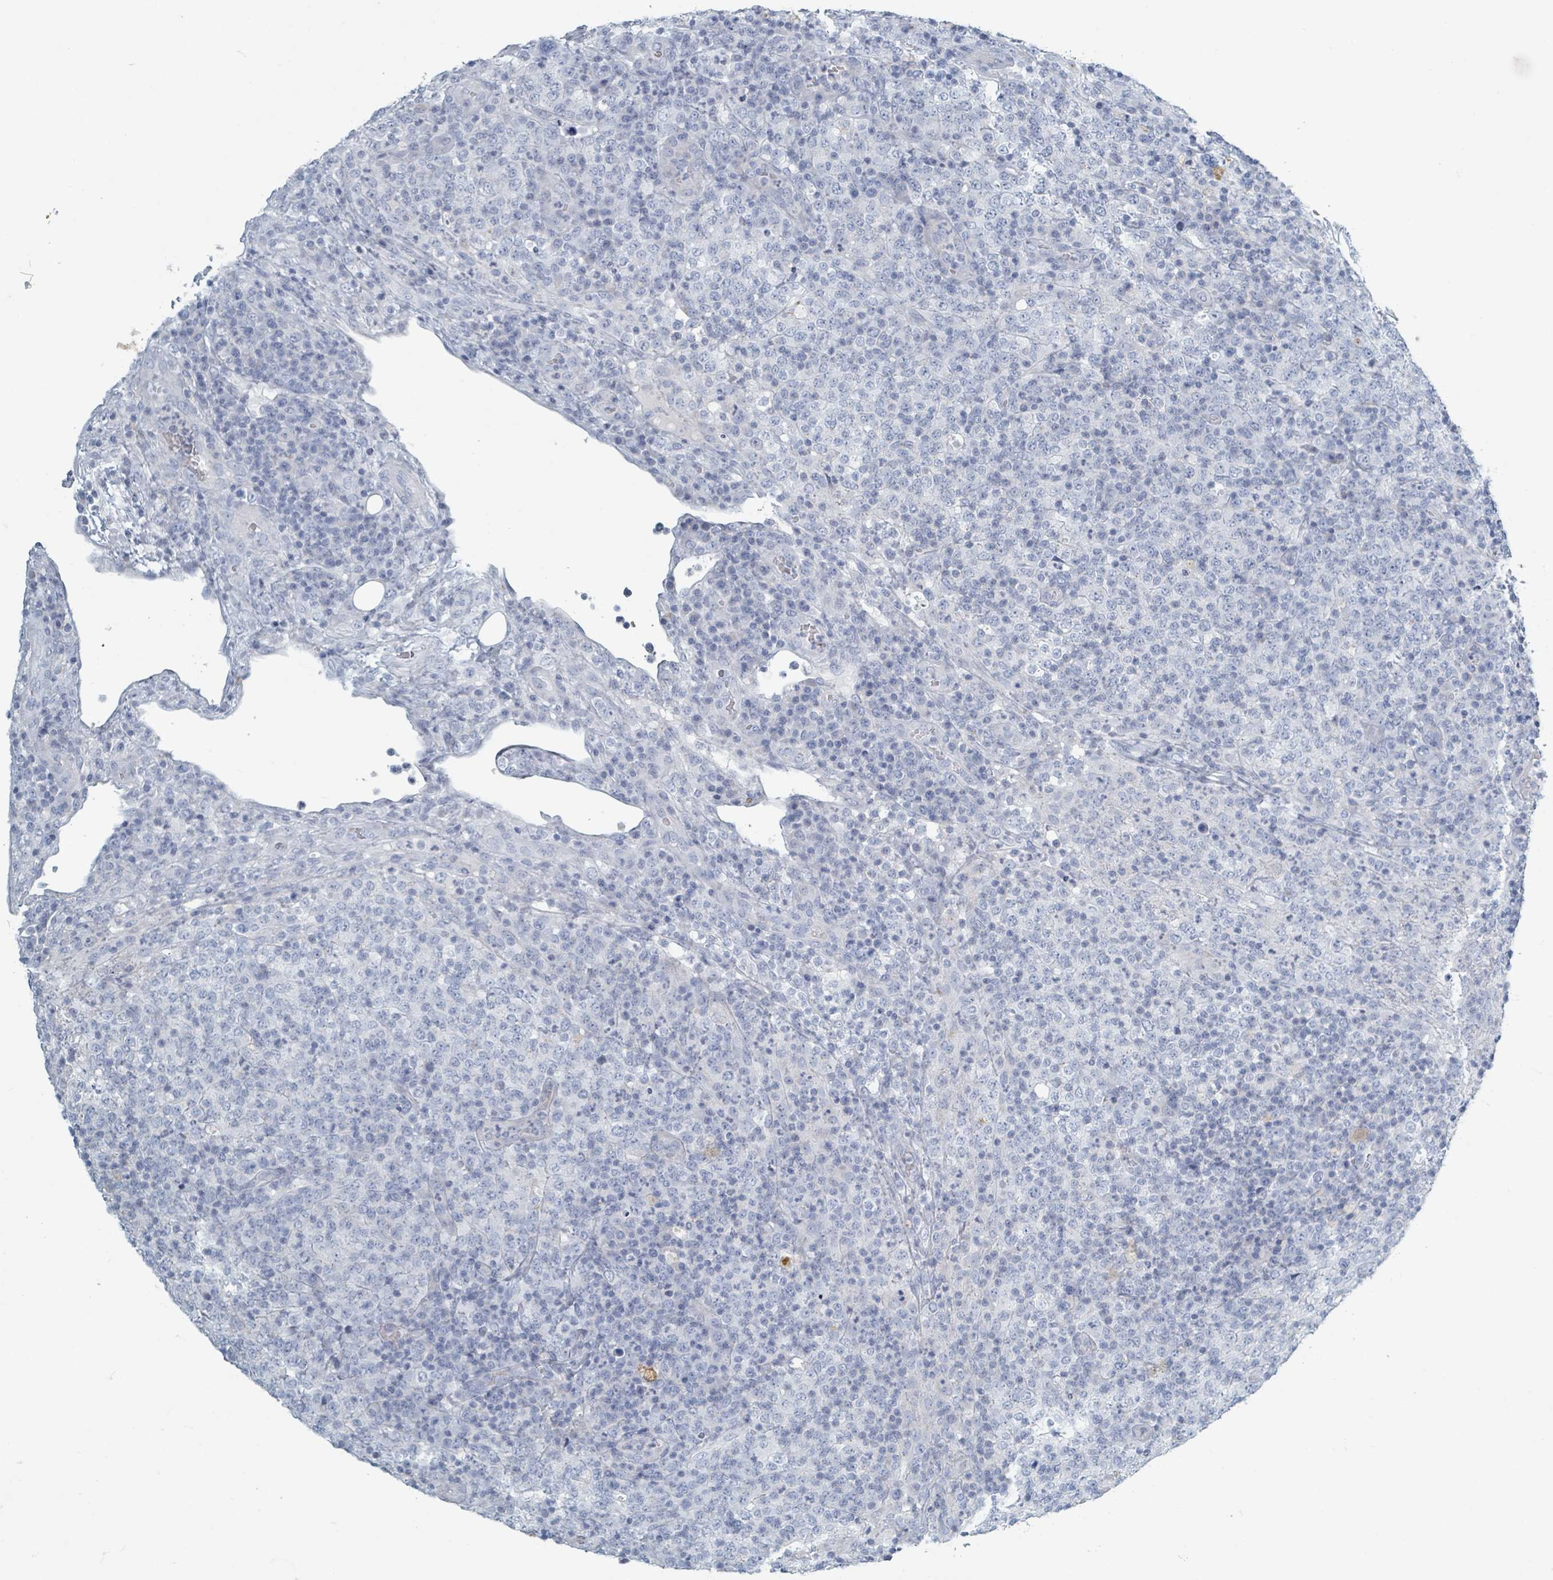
{"staining": {"intensity": "negative", "quantity": "none", "location": "none"}, "tissue": "lymphoma", "cell_type": "Tumor cells", "image_type": "cancer", "snomed": [{"axis": "morphology", "description": "Malignant lymphoma, non-Hodgkin's type, High grade"}, {"axis": "topography", "description": "Lymph node"}], "caption": "Human lymphoma stained for a protein using immunohistochemistry shows no expression in tumor cells.", "gene": "HEATR5A", "patient": {"sex": "male", "age": 54}}